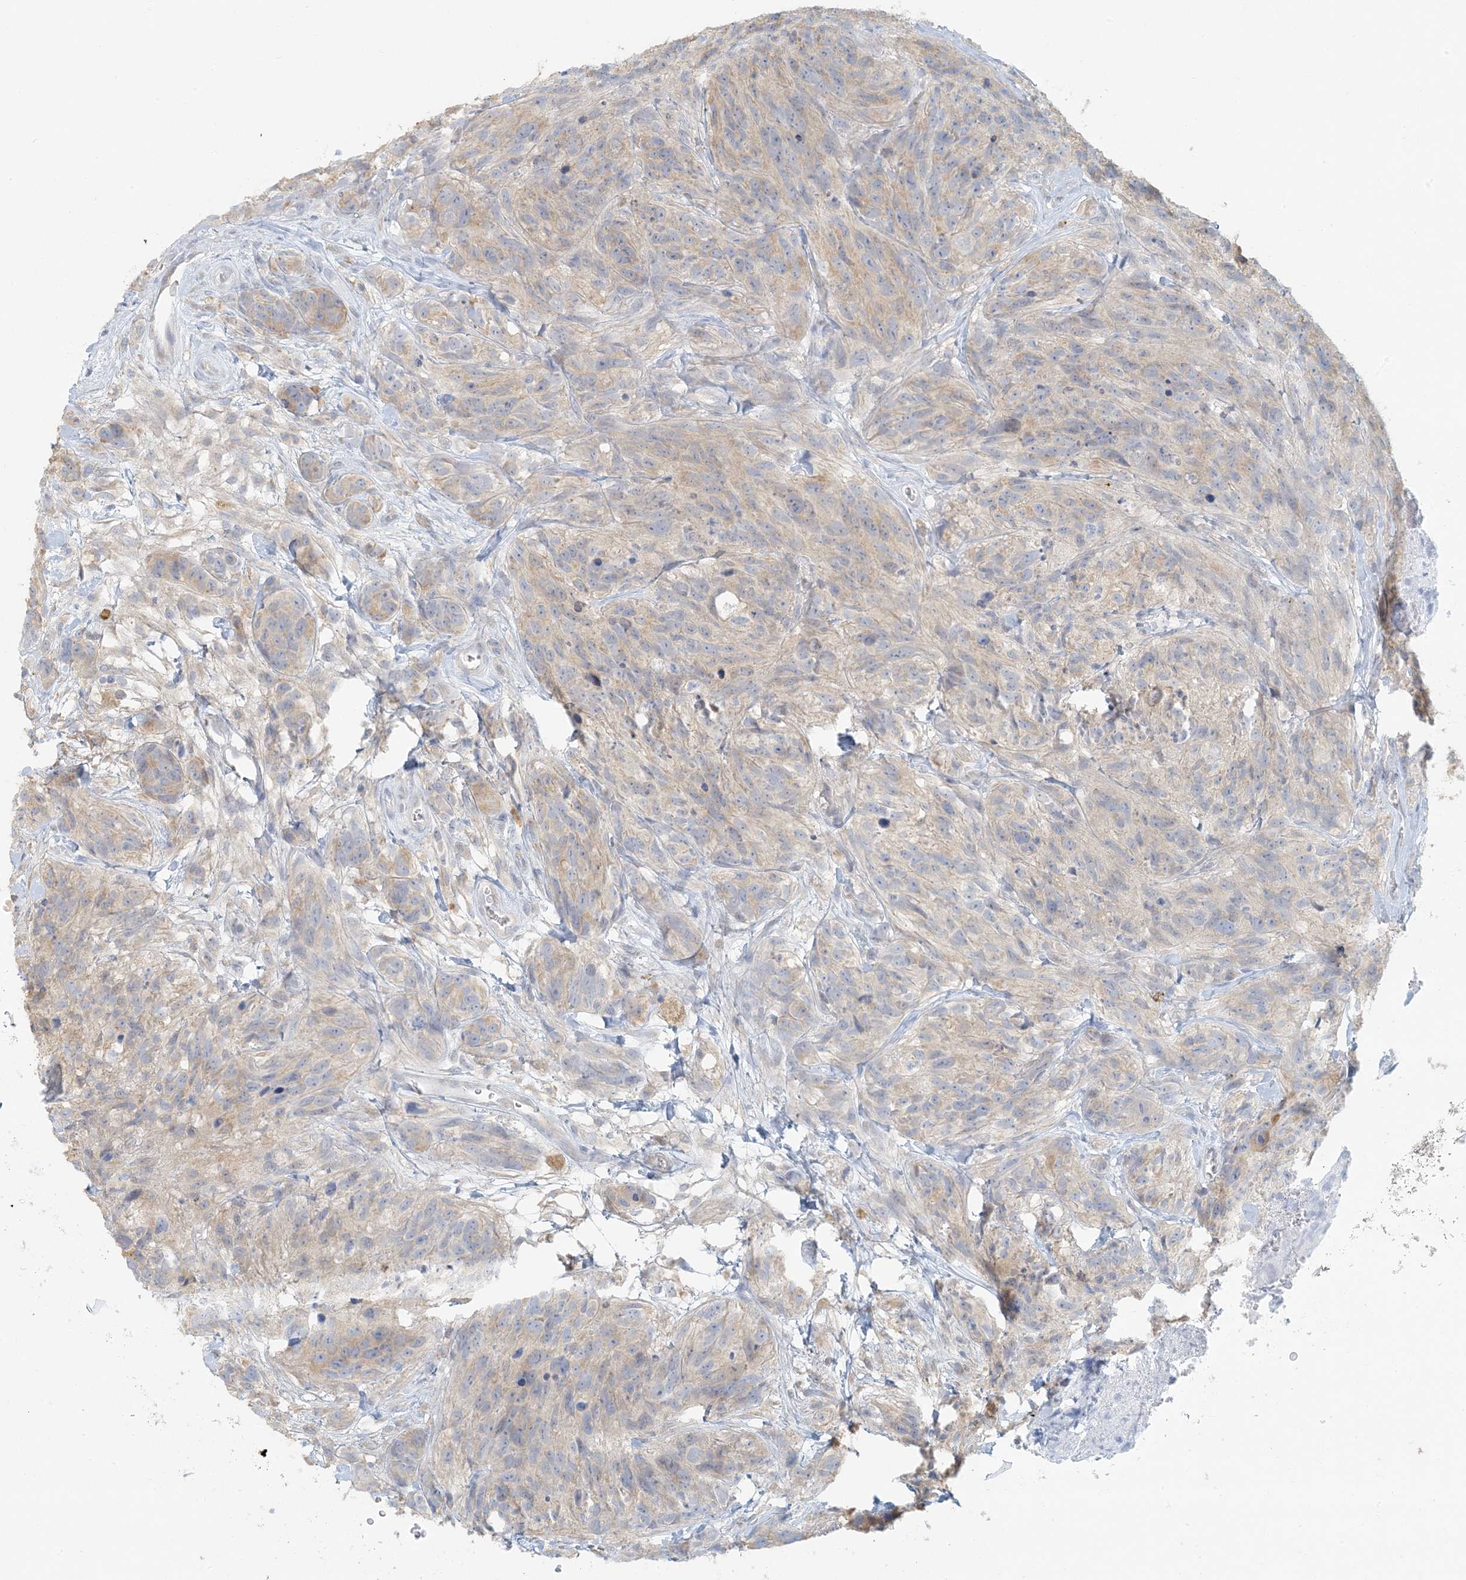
{"staining": {"intensity": "negative", "quantity": "none", "location": "none"}, "tissue": "glioma", "cell_type": "Tumor cells", "image_type": "cancer", "snomed": [{"axis": "morphology", "description": "Glioma, malignant, High grade"}, {"axis": "topography", "description": "Brain"}], "caption": "Tumor cells are negative for protein expression in human malignant high-grade glioma. (Immunohistochemistry, brightfield microscopy, high magnification).", "gene": "HACL1", "patient": {"sex": "male", "age": 69}}